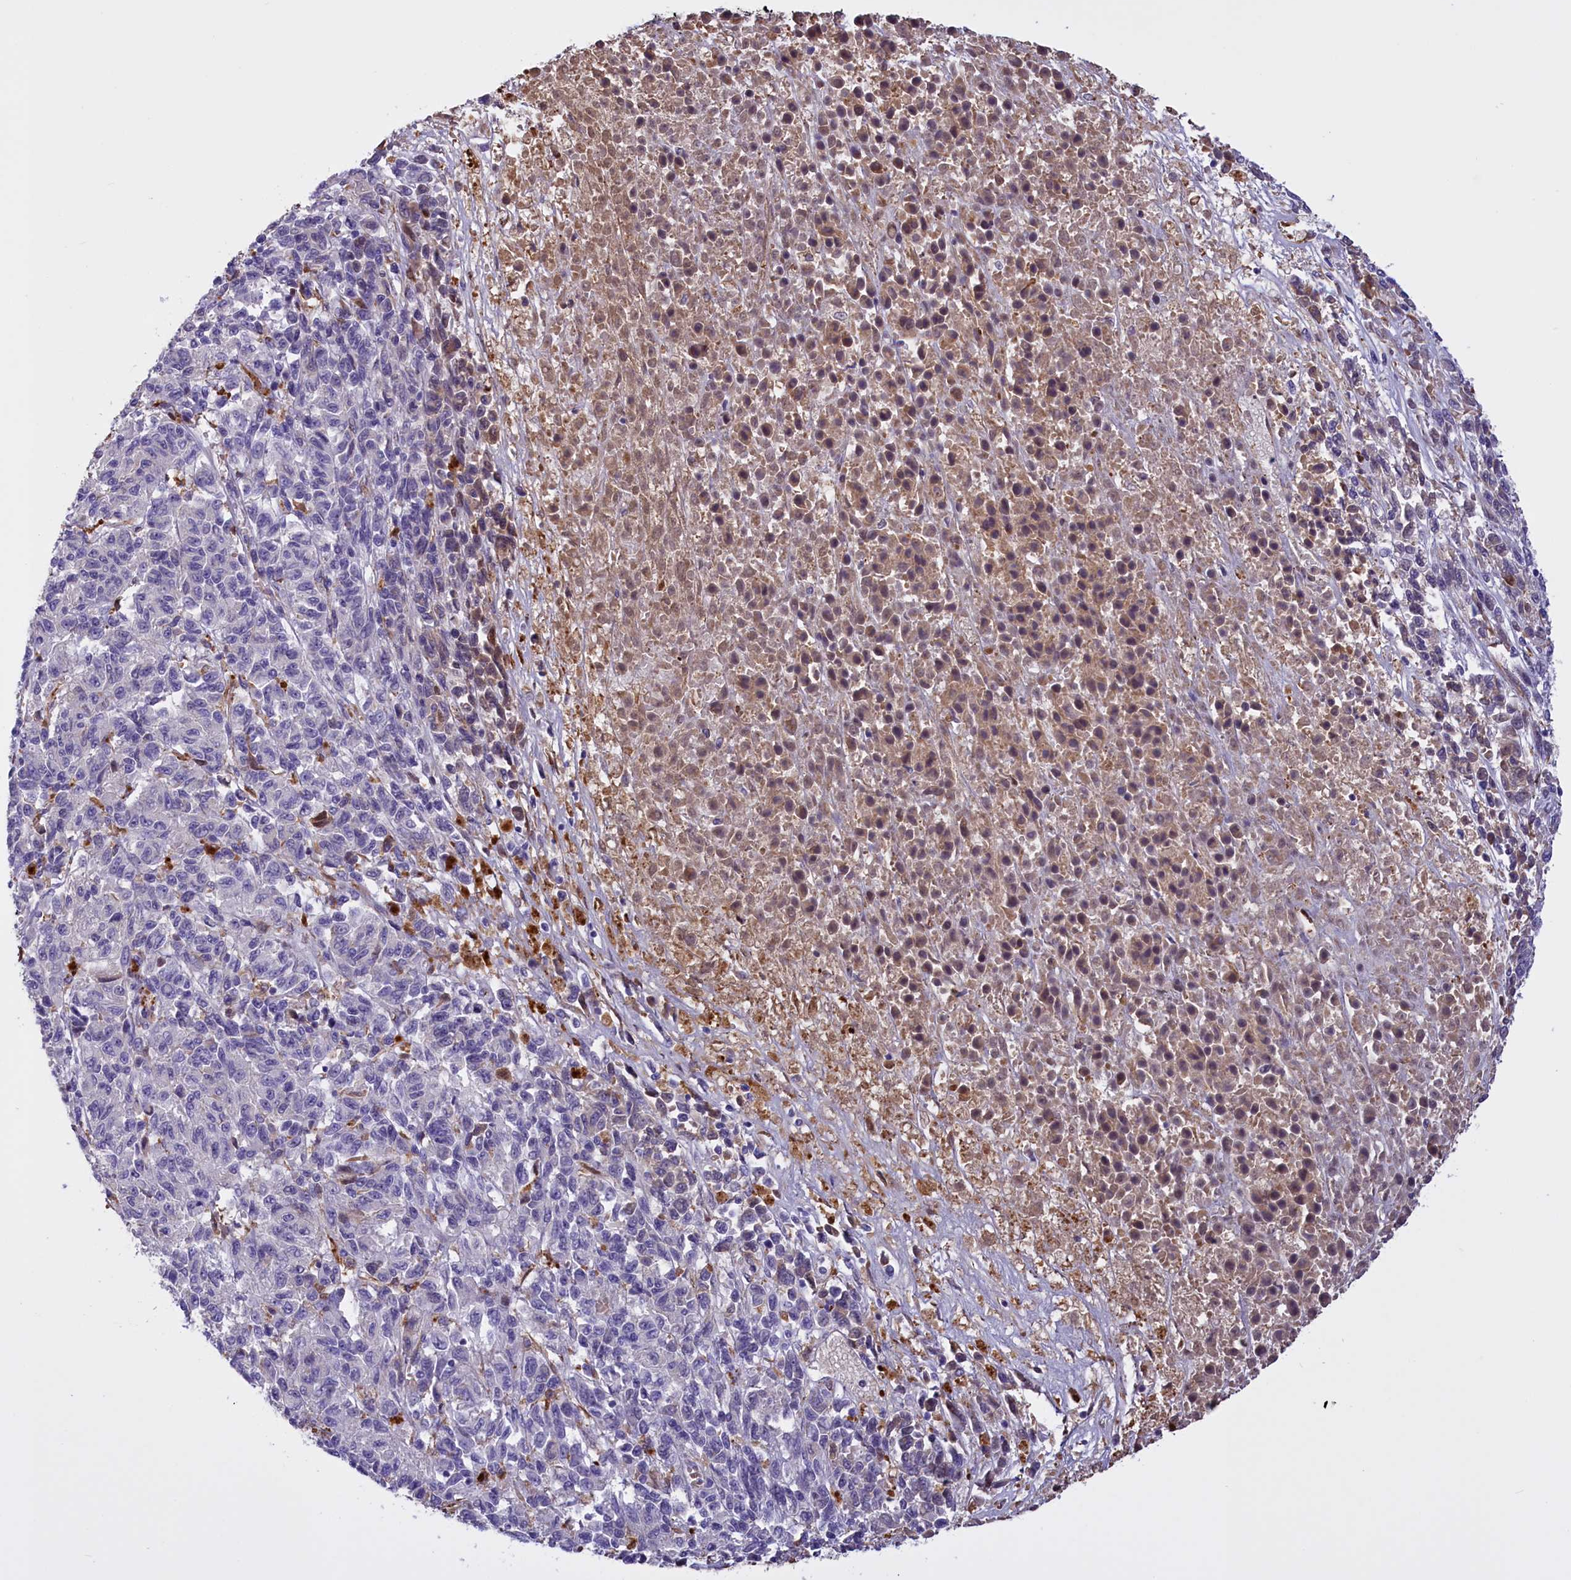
{"staining": {"intensity": "negative", "quantity": "none", "location": "none"}, "tissue": "melanoma", "cell_type": "Tumor cells", "image_type": "cancer", "snomed": [{"axis": "morphology", "description": "Malignant melanoma, Metastatic site"}, {"axis": "topography", "description": "Lung"}], "caption": "This is an immunohistochemistry (IHC) image of human melanoma. There is no expression in tumor cells.", "gene": "FAM149B1", "patient": {"sex": "male", "age": 64}}